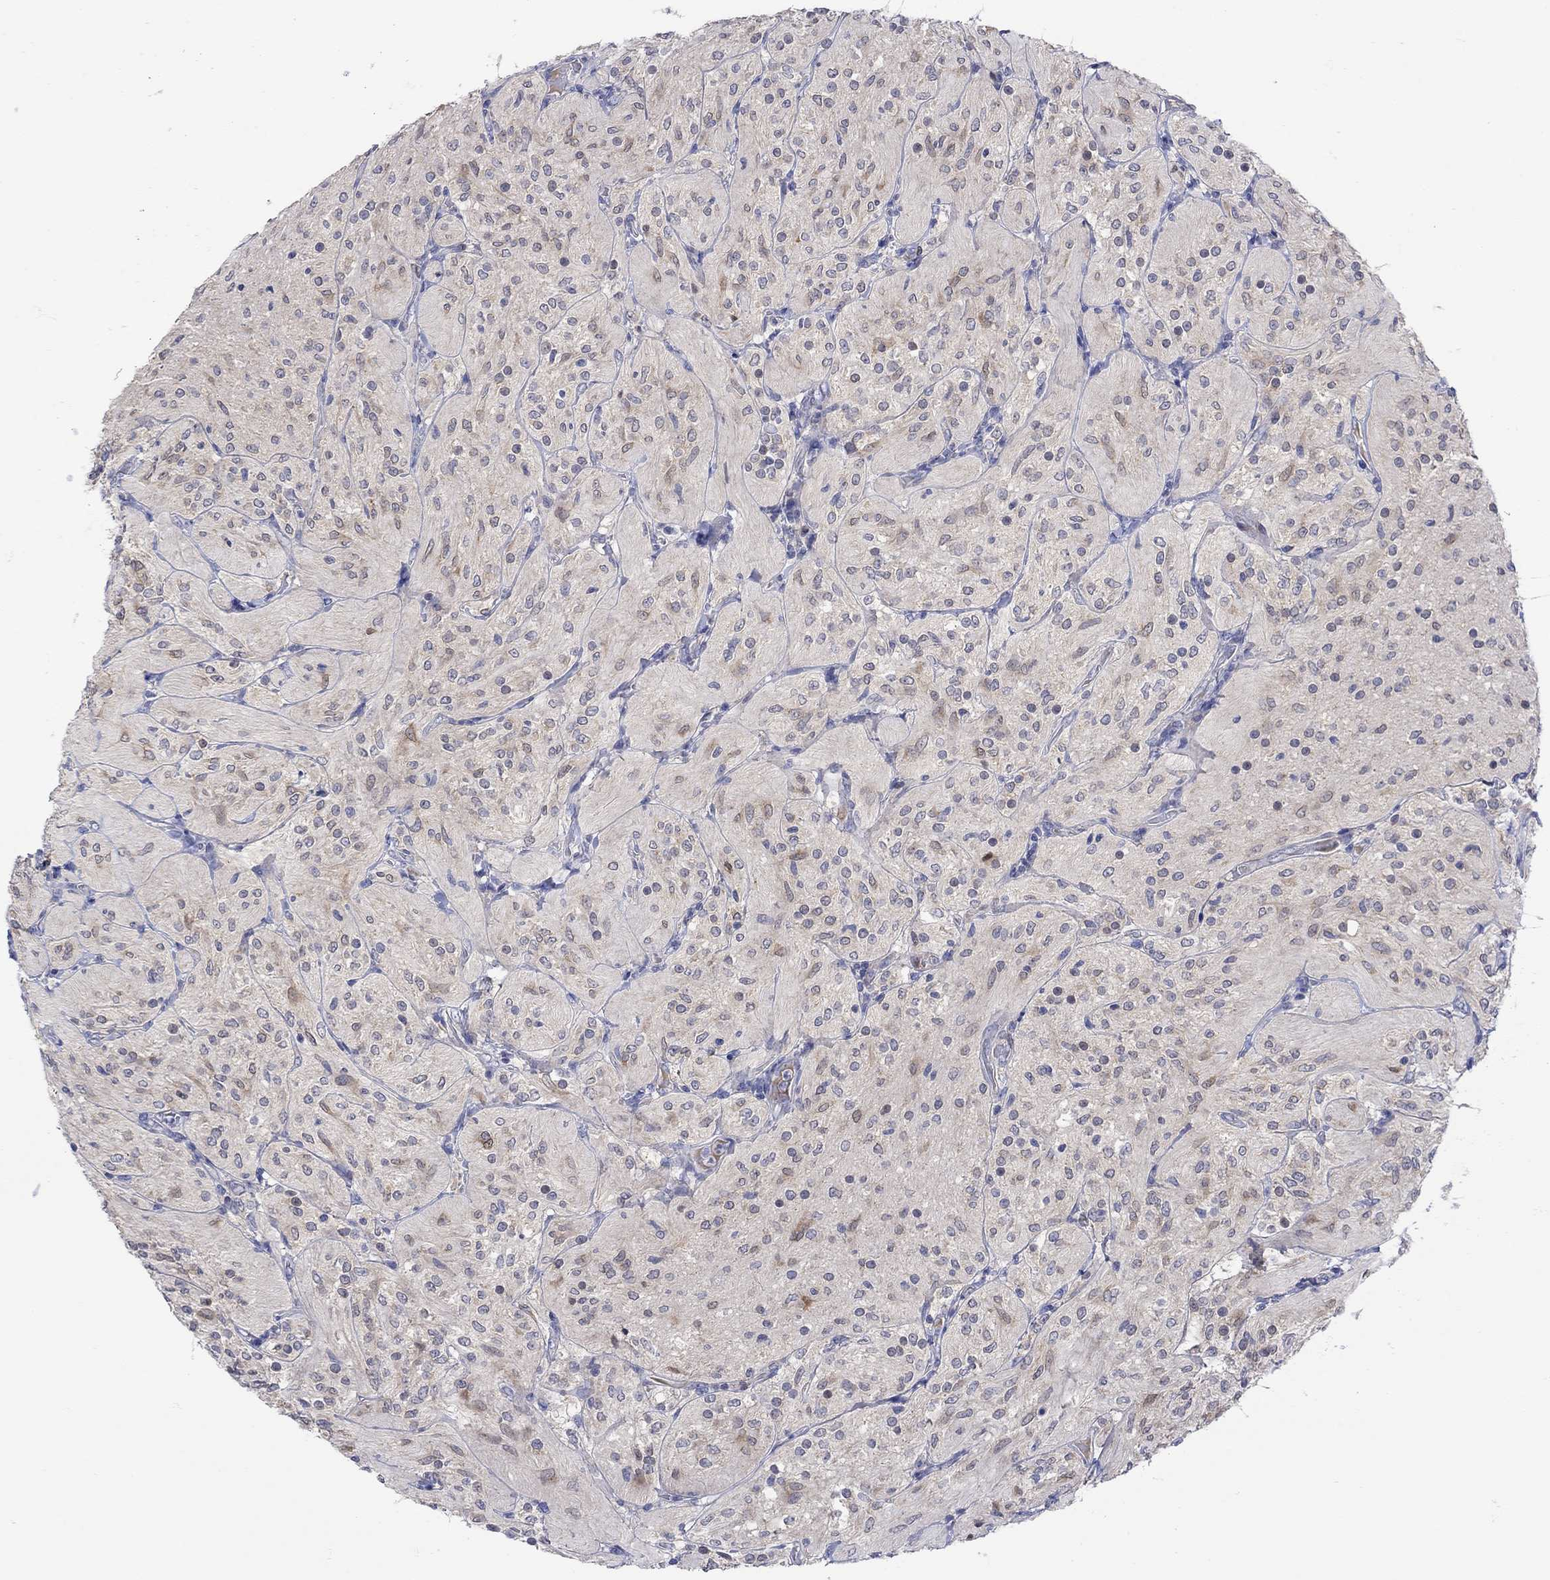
{"staining": {"intensity": "negative", "quantity": "none", "location": "none"}, "tissue": "glioma", "cell_type": "Tumor cells", "image_type": "cancer", "snomed": [{"axis": "morphology", "description": "Glioma, malignant, Low grade"}, {"axis": "topography", "description": "Brain"}], "caption": "Photomicrograph shows no significant protein positivity in tumor cells of glioma.", "gene": "MSI1", "patient": {"sex": "male", "age": 3}}